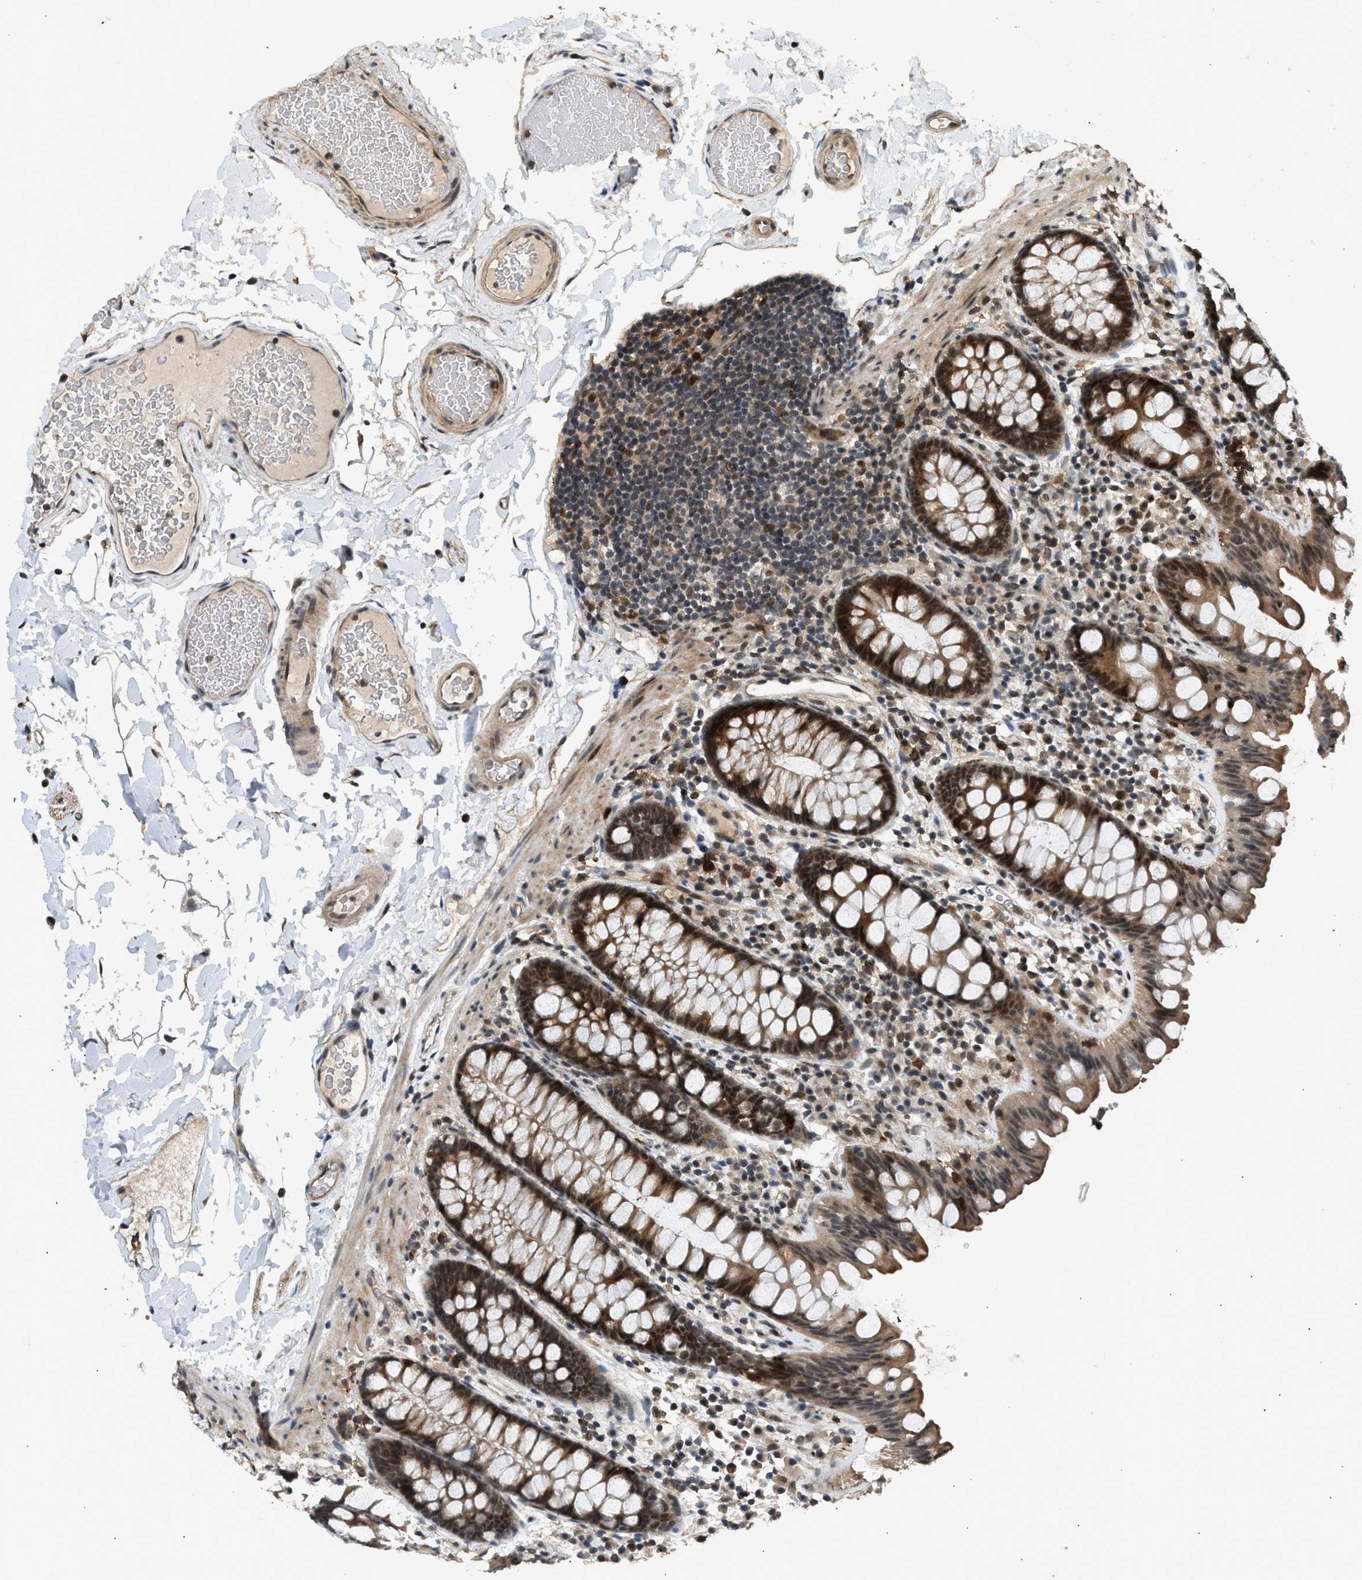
{"staining": {"intensity": "moderate", "quantity": ">75%", "location": "cytoplasmic/membranous,nuclear"}, "tissue": "colon", "cell_type": "Endothelial cells", "image_type": "normal", "snomed": [{"axis": "morphology", "description": "Normal tissue, NOS"}, {"axis": "topography", "description": "Colon"}], "caption": "Immunohistochemistry (DAB (3,3'-diaminobenzidine)) staining of unremarkable human colon displays moderate cytoplasmic/membranous,nuclear protein positivity in approximately >75% of endothelial cells. (DAB IHC, brown staining for protein, blue staining for nuclei).", "gene": "GET1", "patient": {"sex": "female", "age": 80}}